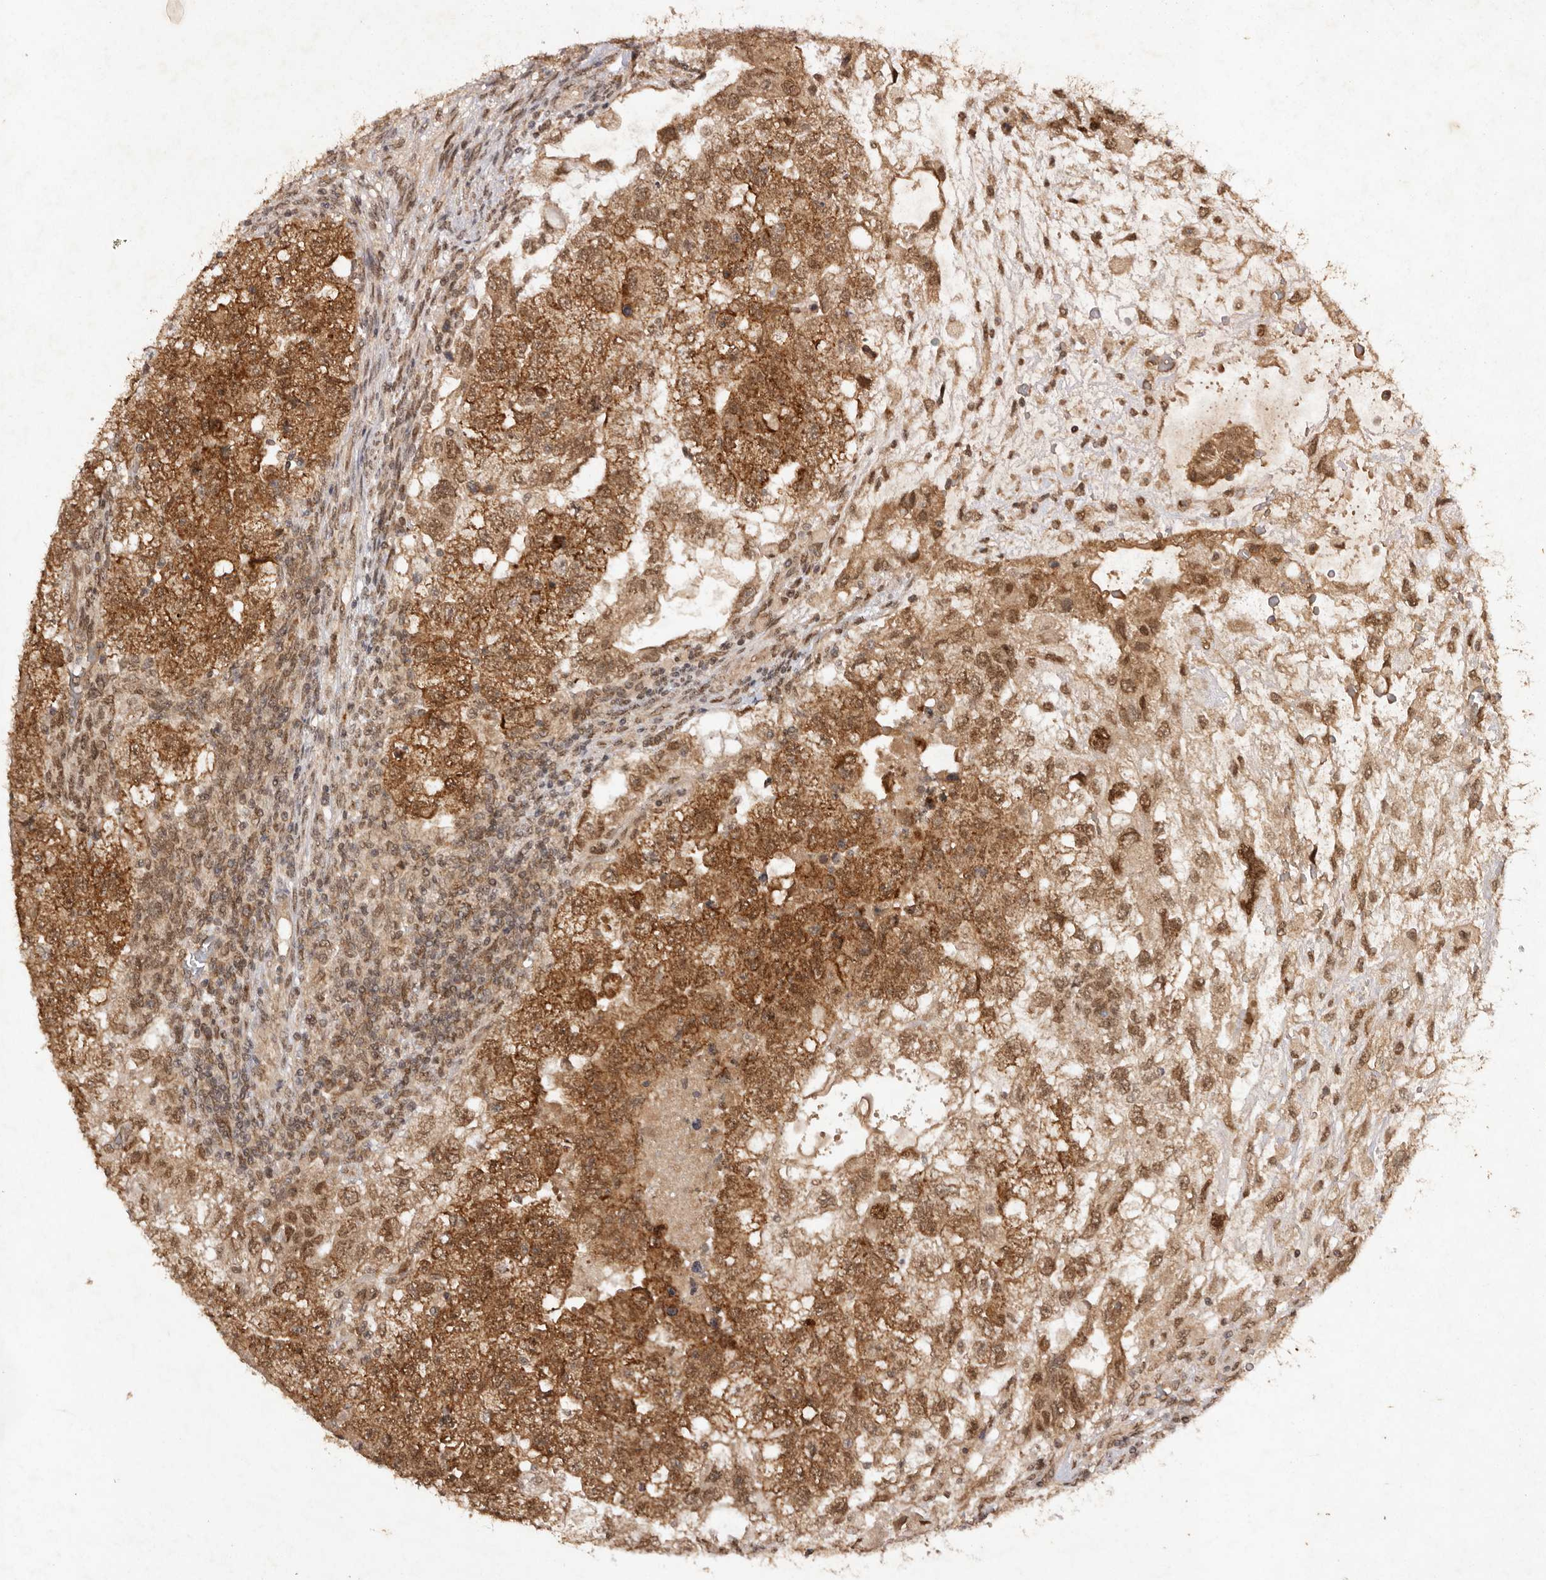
{"staining": {"intensity": "moderate", "quantity": ">75%", "location": "cytoplasmic/membranous,nuclear"}, "tissue": "testis cancer", "cell_type": "Tumor cells", "image_type": "cancer", "snomed": [{"axis": "morphology", "description": "Carcinoma, Embryonal, NOS"}, {"axis": "topography", "description": "Testis"}], "caption": "A high-resolution micrograph shows IHC staining of testis cancer (embryonal carcinoma), which demonstrates moderate cytoplasmic/membranous and nuclear positivity in about >75% of tumor cells.", "gene": "TARS2", "patient": {"sex": "male", "age": 37}}